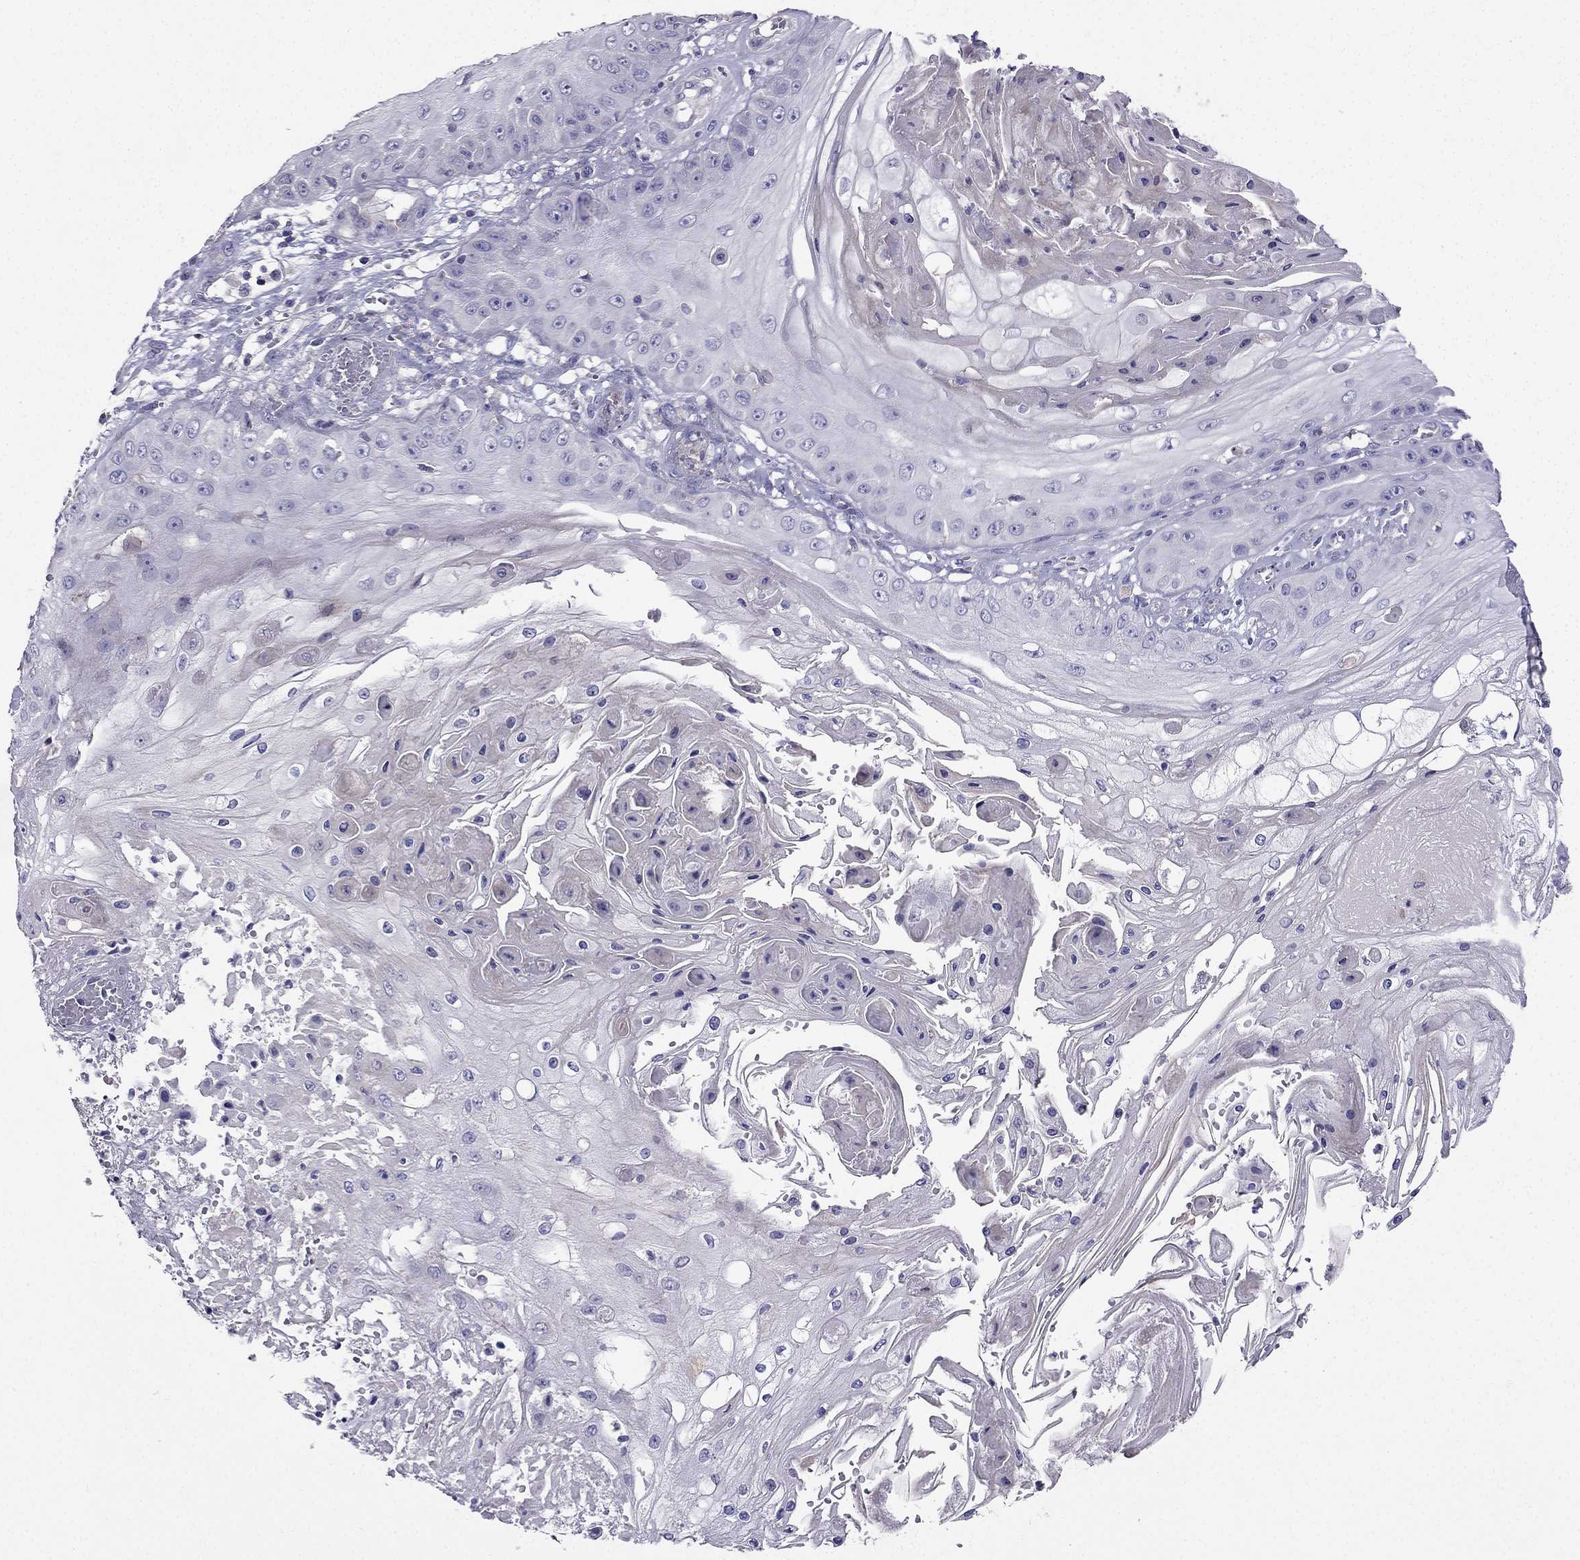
{"staining": {"intensity": "negative", "quantity": "none", "location": "none"}, "tissue": "skin cancer", "cell_type": "Tumor cells", "image_type": "cancer", "snomed": [{"axis": "morphology", "description": "Squamous cell carcinoma, NOS"}, {"axis": "topography", "description": "Skin"}], "caption": "The image displays no staining of tumor cells in skin cancer. The staining was performed using DAB (3,3'-diaminobenzidine) to visualize the protein expression in brown, while the nuclei were stained in blue with hematoxylin (Magnification: 20x).", "gene": "AS3MT", "patient": {"sex": "male", "age": 70}}